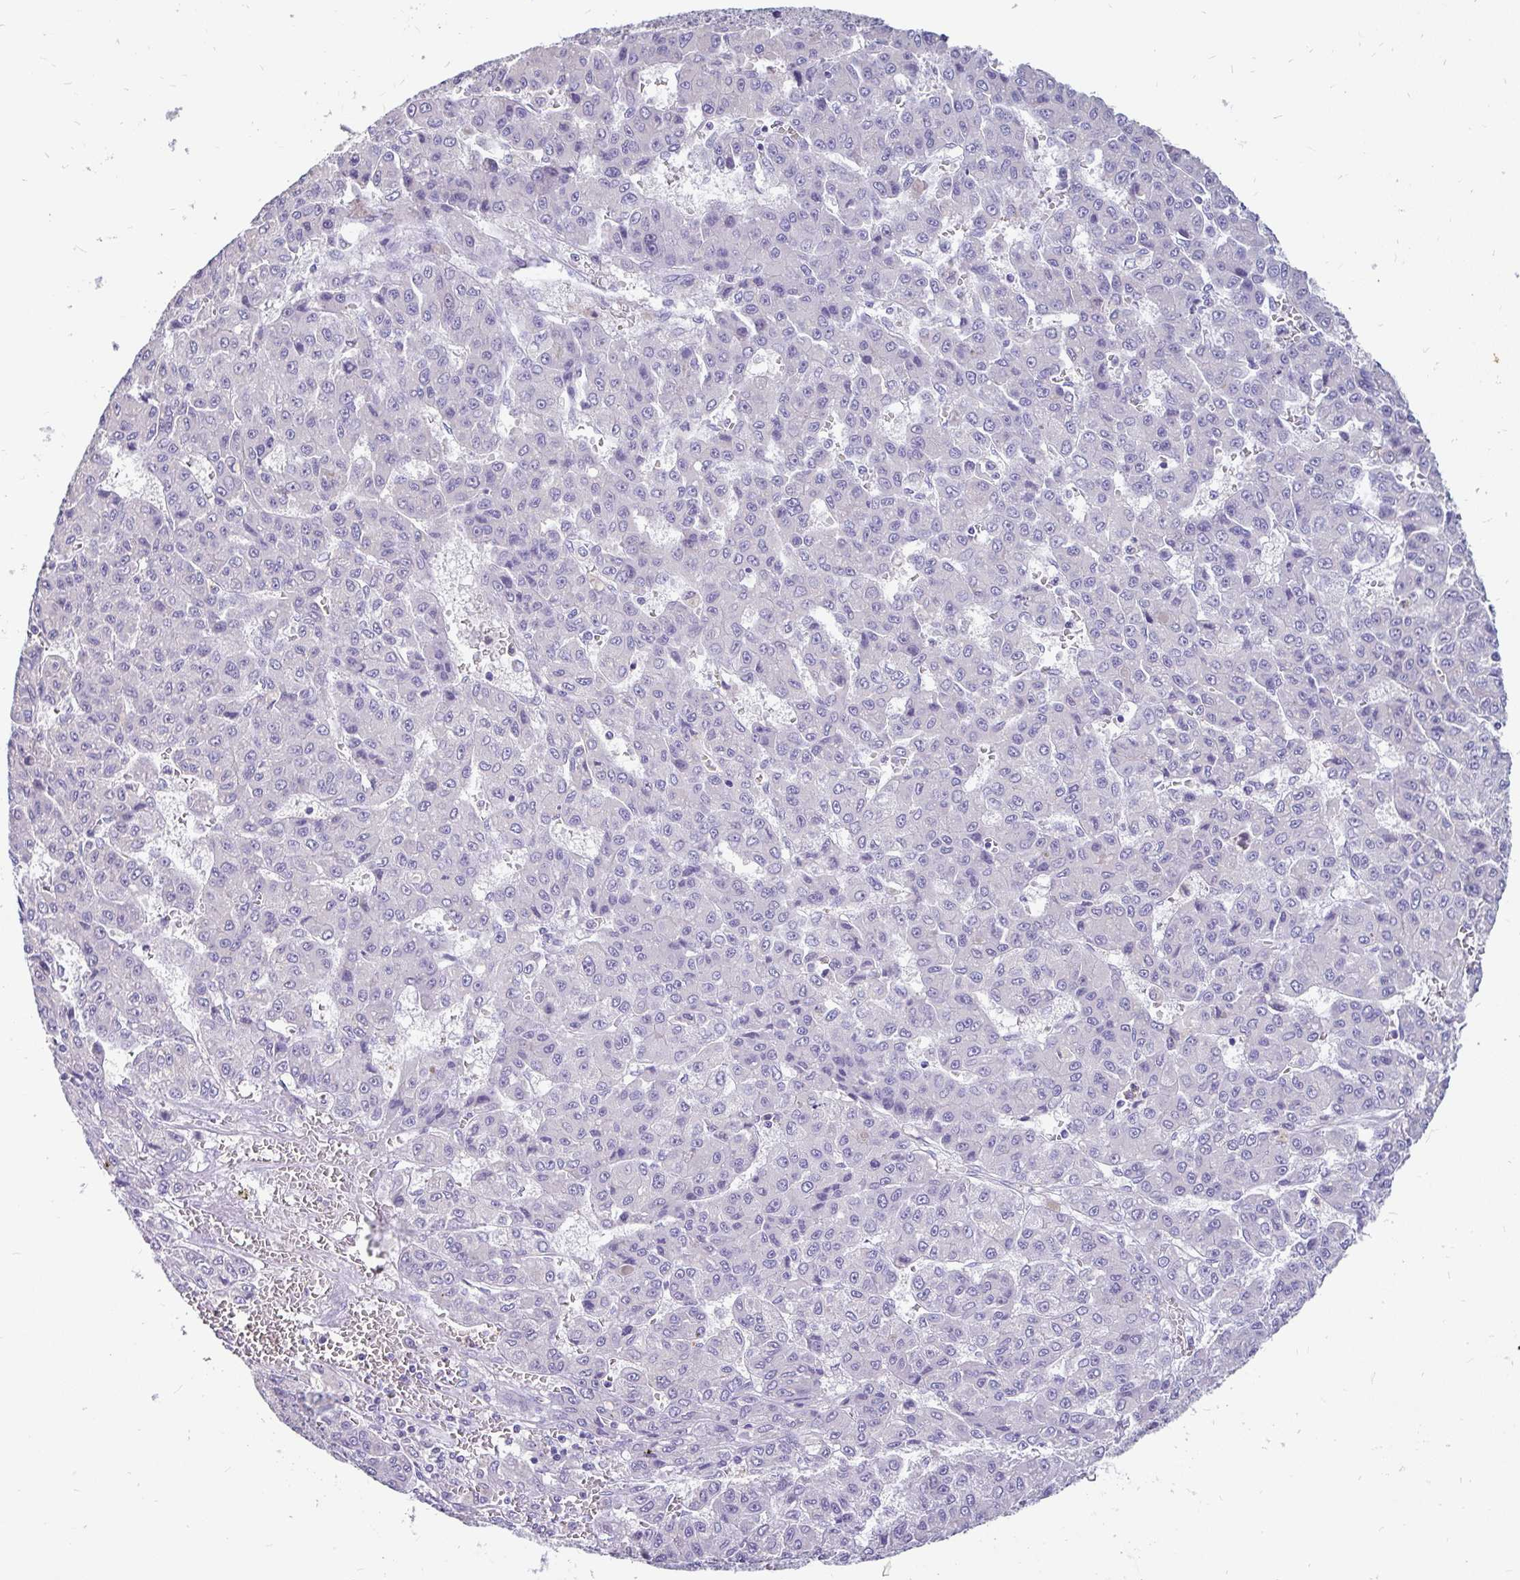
{"staining": {"intensity": "negative", "quantity": "none", "location": "none"}, "tissue": "liver cancer", "cell_type": "Tumor cells", "image_type": "cancer", "snomed": [{"axis": "morphology", "description": "Carcinoma, Hepatocellular, NOS"}, {"axis": "topography", "description": "Liver"}], "caption": "This photomicrograph is of hepatocellular carcinoma (liver) stained with IHC to label a protein in brown with the nuclei are counter-stained blue. There is no expression in tumor cells. Nuclei are stained in blue.", "gene": "INTS5", "patient": {"sex": "male", "age": 70}}